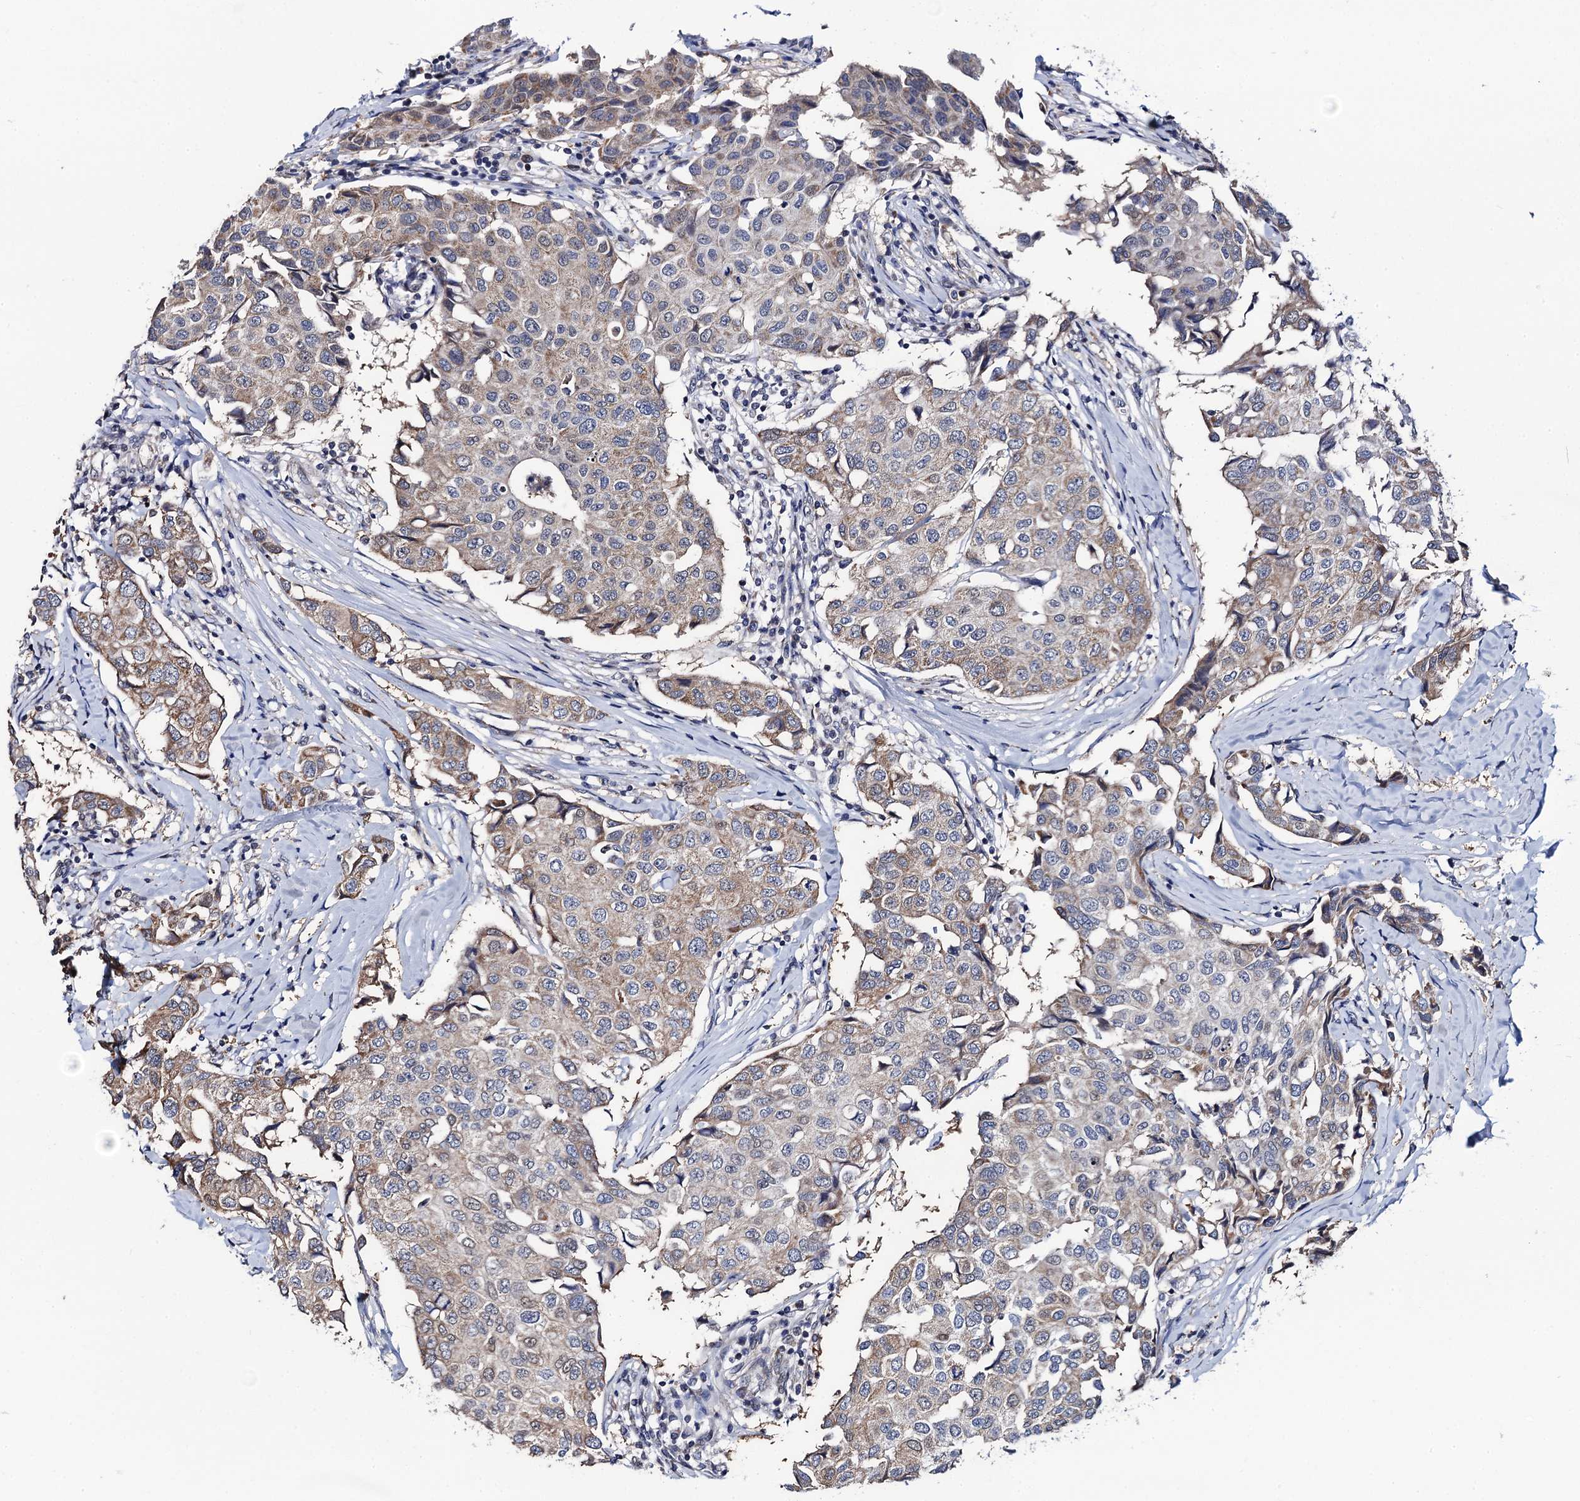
{"staining": {"intensity": "weak", "quantity": "25%-75%", "location": "cytoplasmic/membranous"}, "tissue": "breast cancer", "cell_type": "Tumor cells", "image_type": "cancer", "snomed": [{"axis": "morphology", "description": "Duct carcinoma"}, {"axis": "topography", "description": "Breast"}], "caption": "Immunohistochemistry (IHC) photomicrograph of neoplastic tissue: human breast cancer stained using immunohistochemistry (IHC) exhibits low levels of weak protein expression localized specifically in the cytoplasmic/membranous of tumor cells, appearing as a cytoplasmic/membranous brown color.", "gene": "PTCD3", "patient": {"sex": "female", "age": 80}}